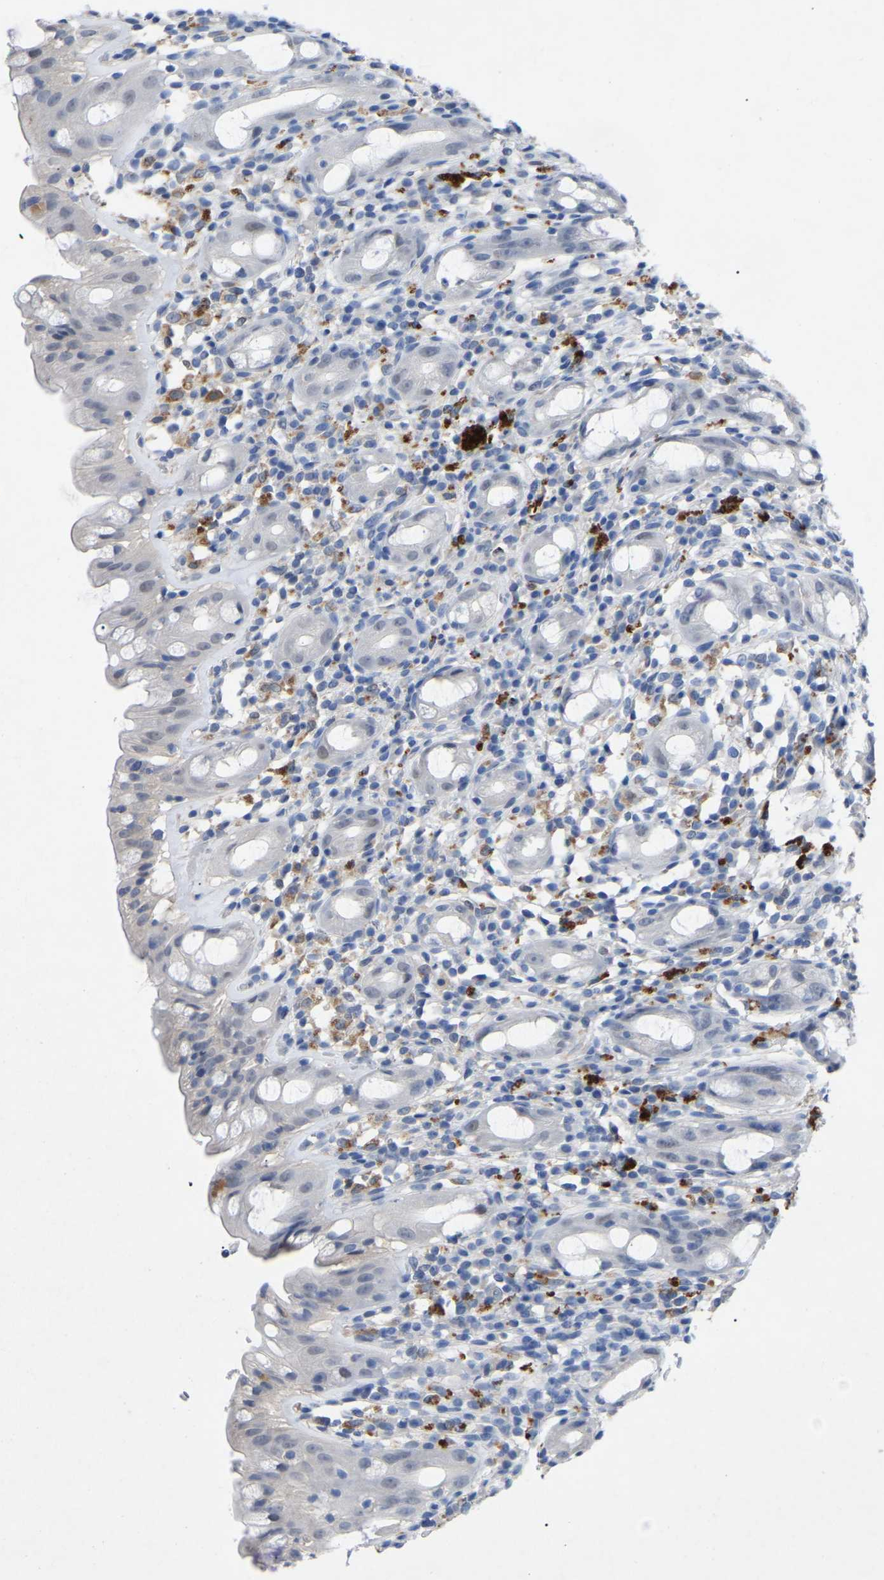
{"staining": {"intensity": "negative", "quantity": "none", "location": "none"}, "tissue": "rectum", "cell_type": "Glandular cells", "image_type": "normal", "snomed": [{"axis": "morphology", "description": "Normal tissue, NOS"}, {"axis": "topography", "description": "Rectum"}], "caption": "A high-resolution image shows immunohistochemistry staining of unremarkable rectum, which demonstrates no significant positivity in glandular cells. The staining is performed using DAB brown chromogen with nuclei counter-stained in using hematoxylin.", "gene": "SMPD2", "patient": {"sex": "male", "age": 44}}